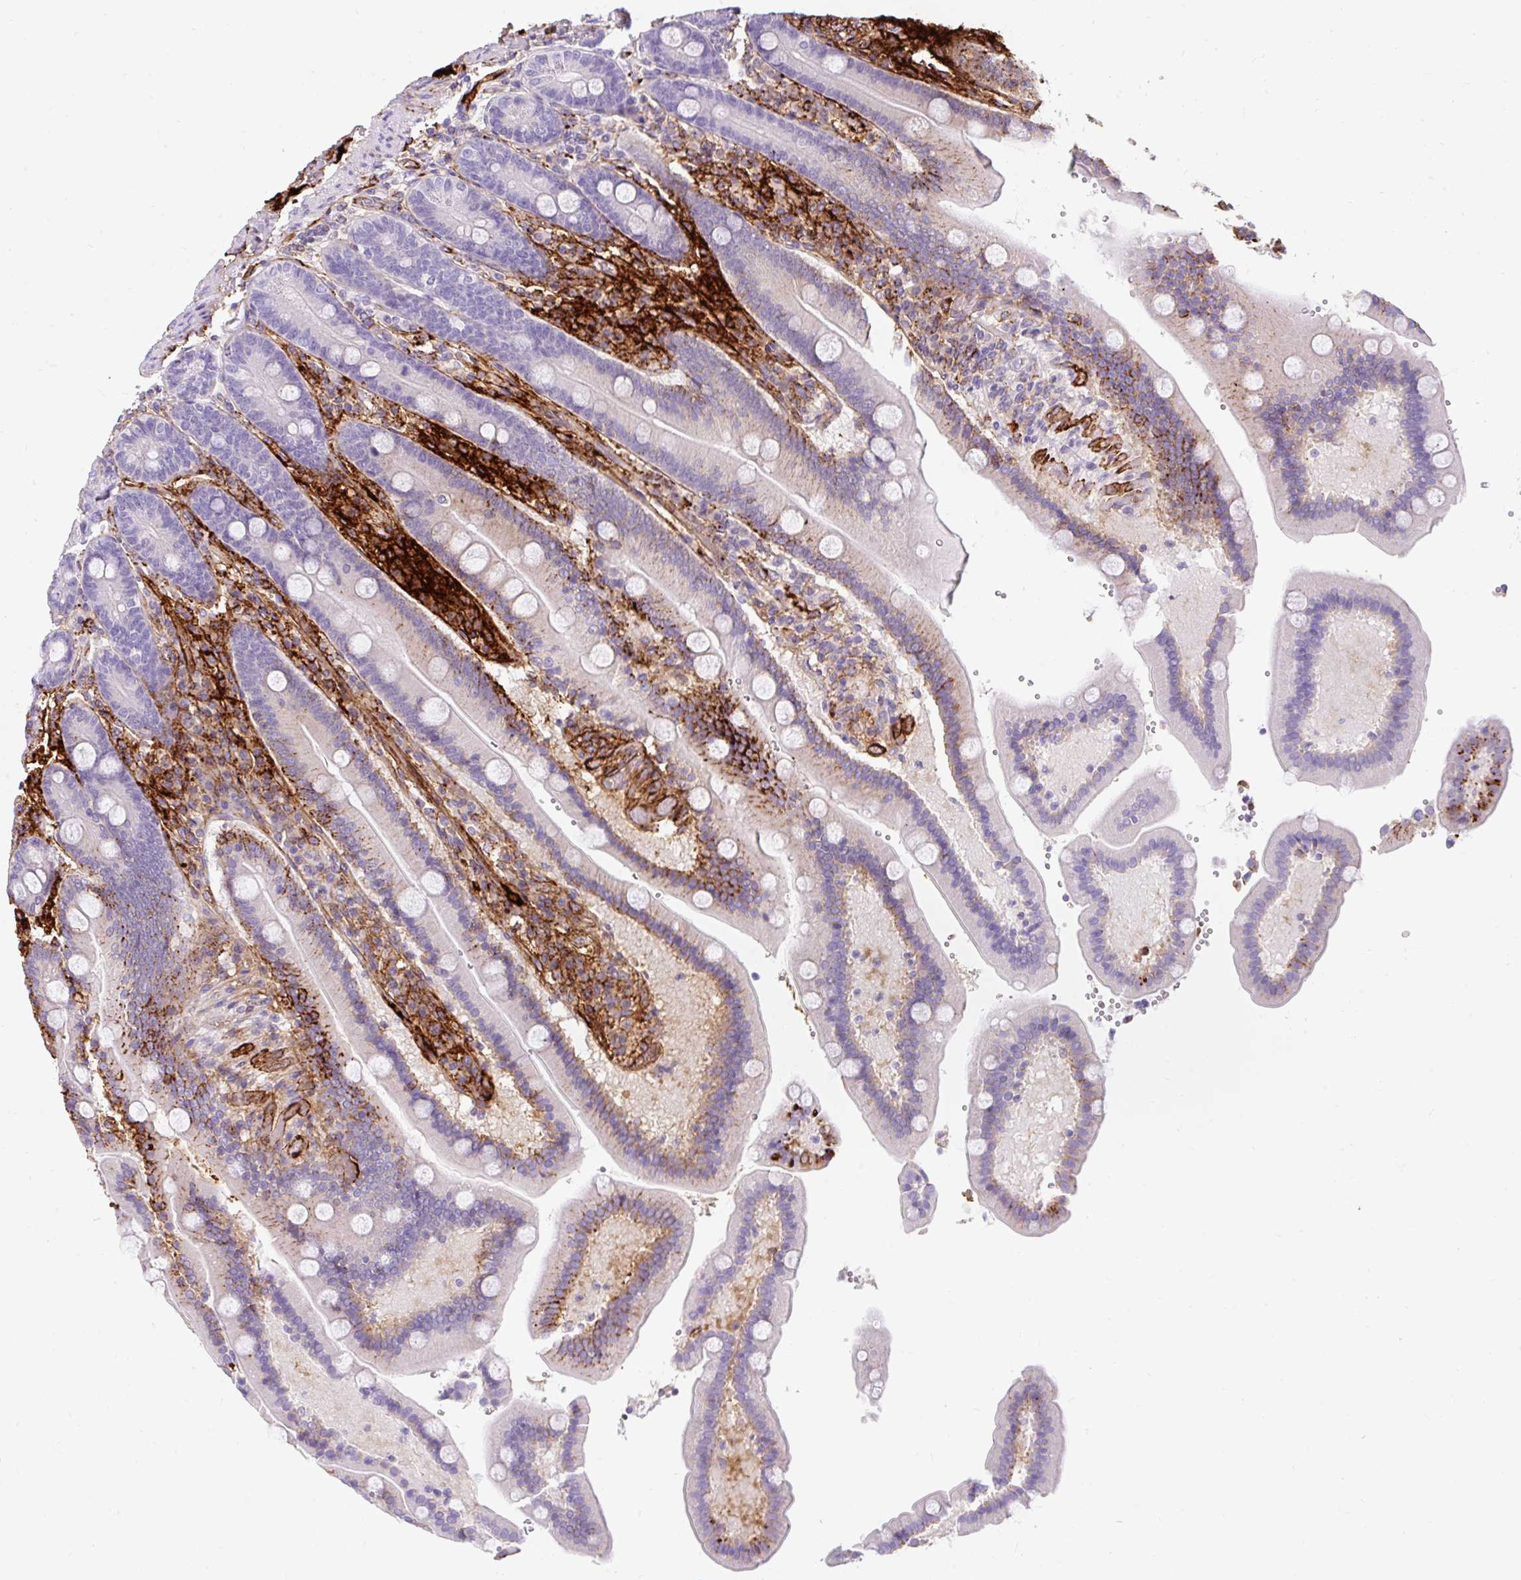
{"staining": {"intensity": "strong", "quantity": "<25%", "location": "cytoplasmic/membranous"}, "tissue": "duodenum", "cell_type": "Glandular cells", "image_type": "normal", "snomed": [{"axis": "morphology", "description": "Normal tissue, NOS"}, {"axis": "topography", "description": "Duodenum"}], "caption": "A medium amount of strong cytoplasmic/membranous expression is present in approximately <25% of glandular cells in unremarkable duodenum.", "gene": "APOC2", "patient": {"sex": "female", "age": 62}}